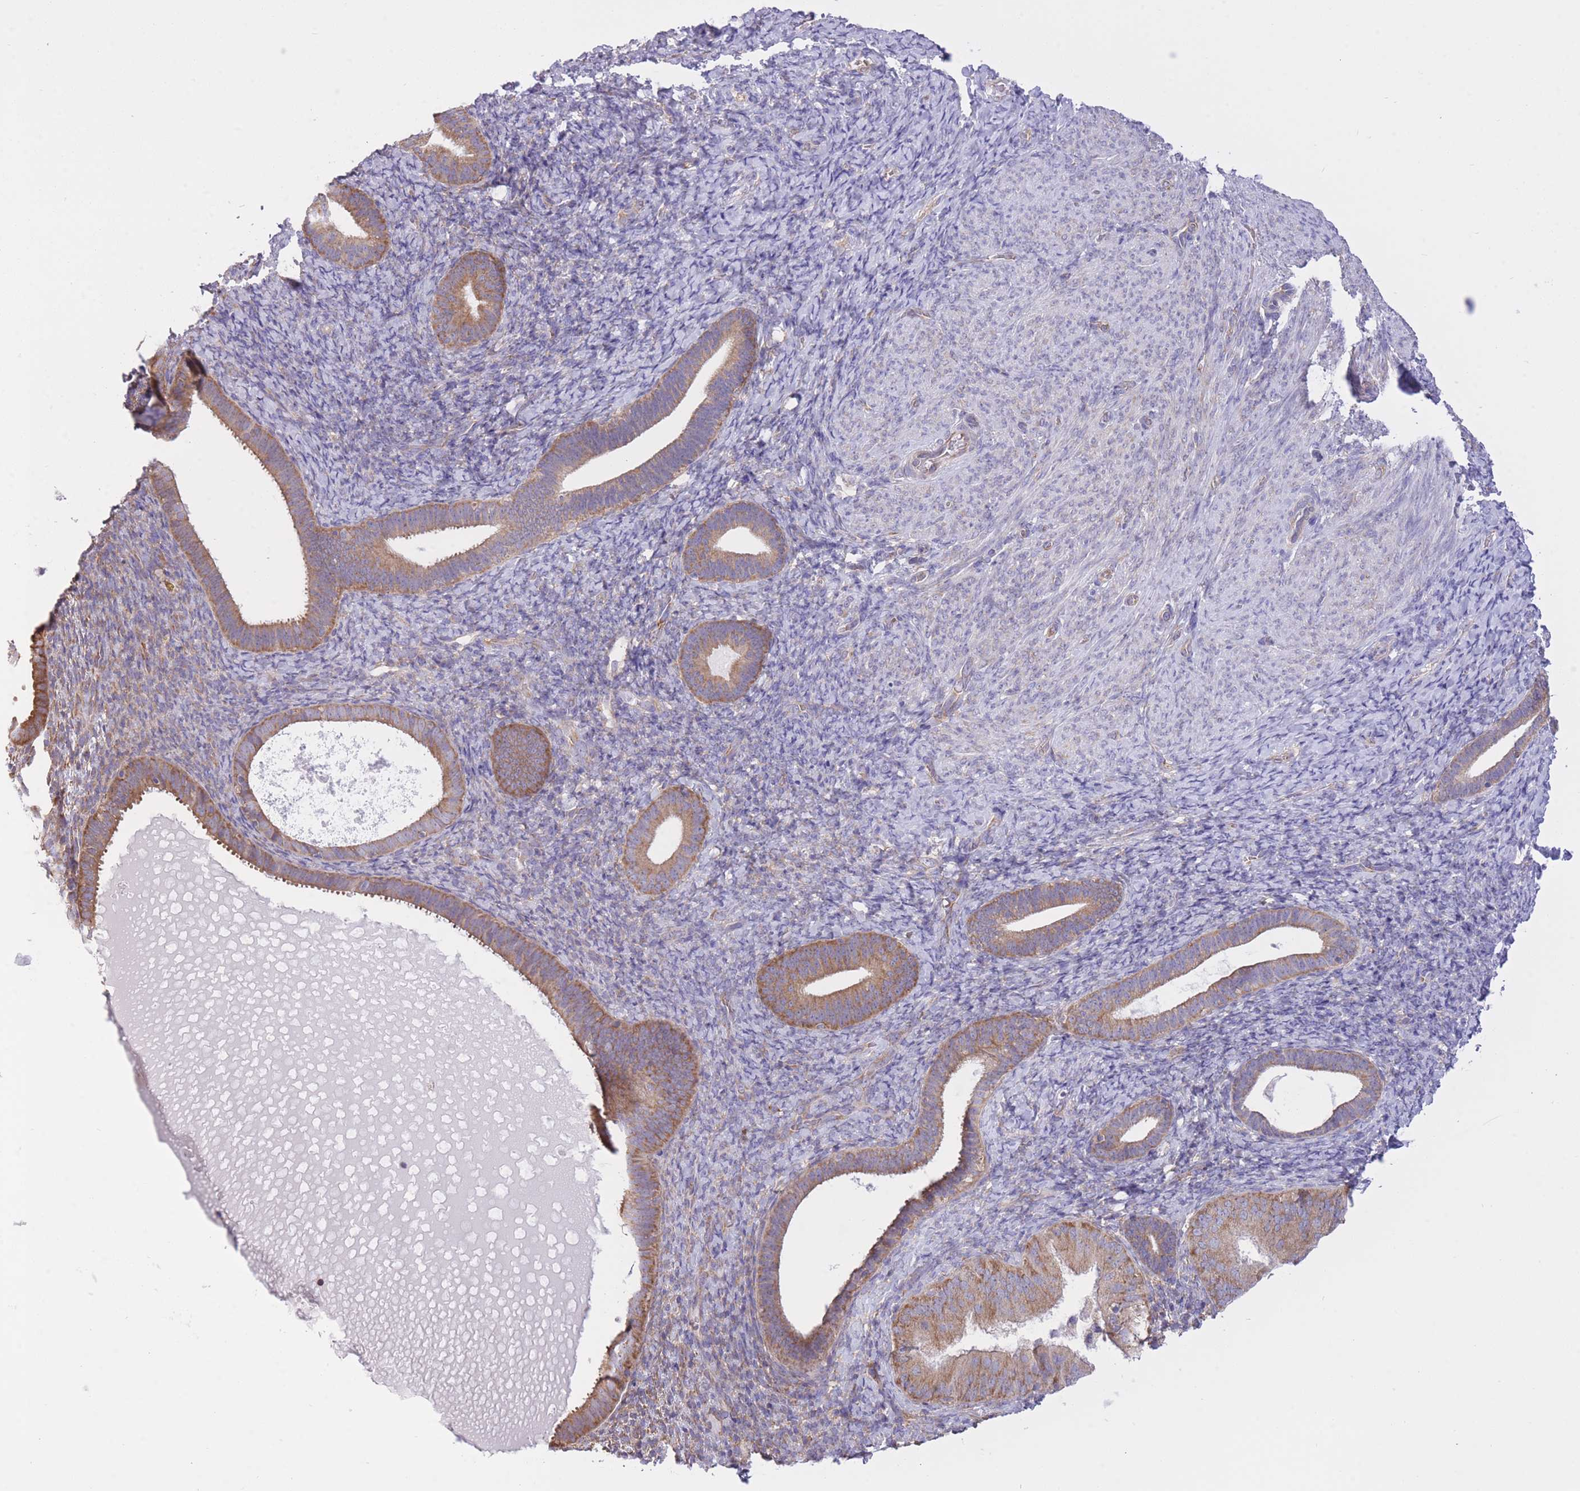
{"staining": {"intensity": "weak", "quantity": "<25%", "location": "cytoplasmic/membranous"}, "tissue": "endometrium", "cell_type": "Cells in endometrial stroma", "image_type": "normal", "snomed": [{"axis": "morphology", "description": "Normal tissue, NOS"}, {"axis": "topography", "description": "Endometrium"}], "caption": "A high-resolution image shows IHC staining of benign endometrium, which reveals no significant positivity in cells in endometrial stroma.", "gene": "ZNF501", "patient": {"sex": "female", "age": 65}}